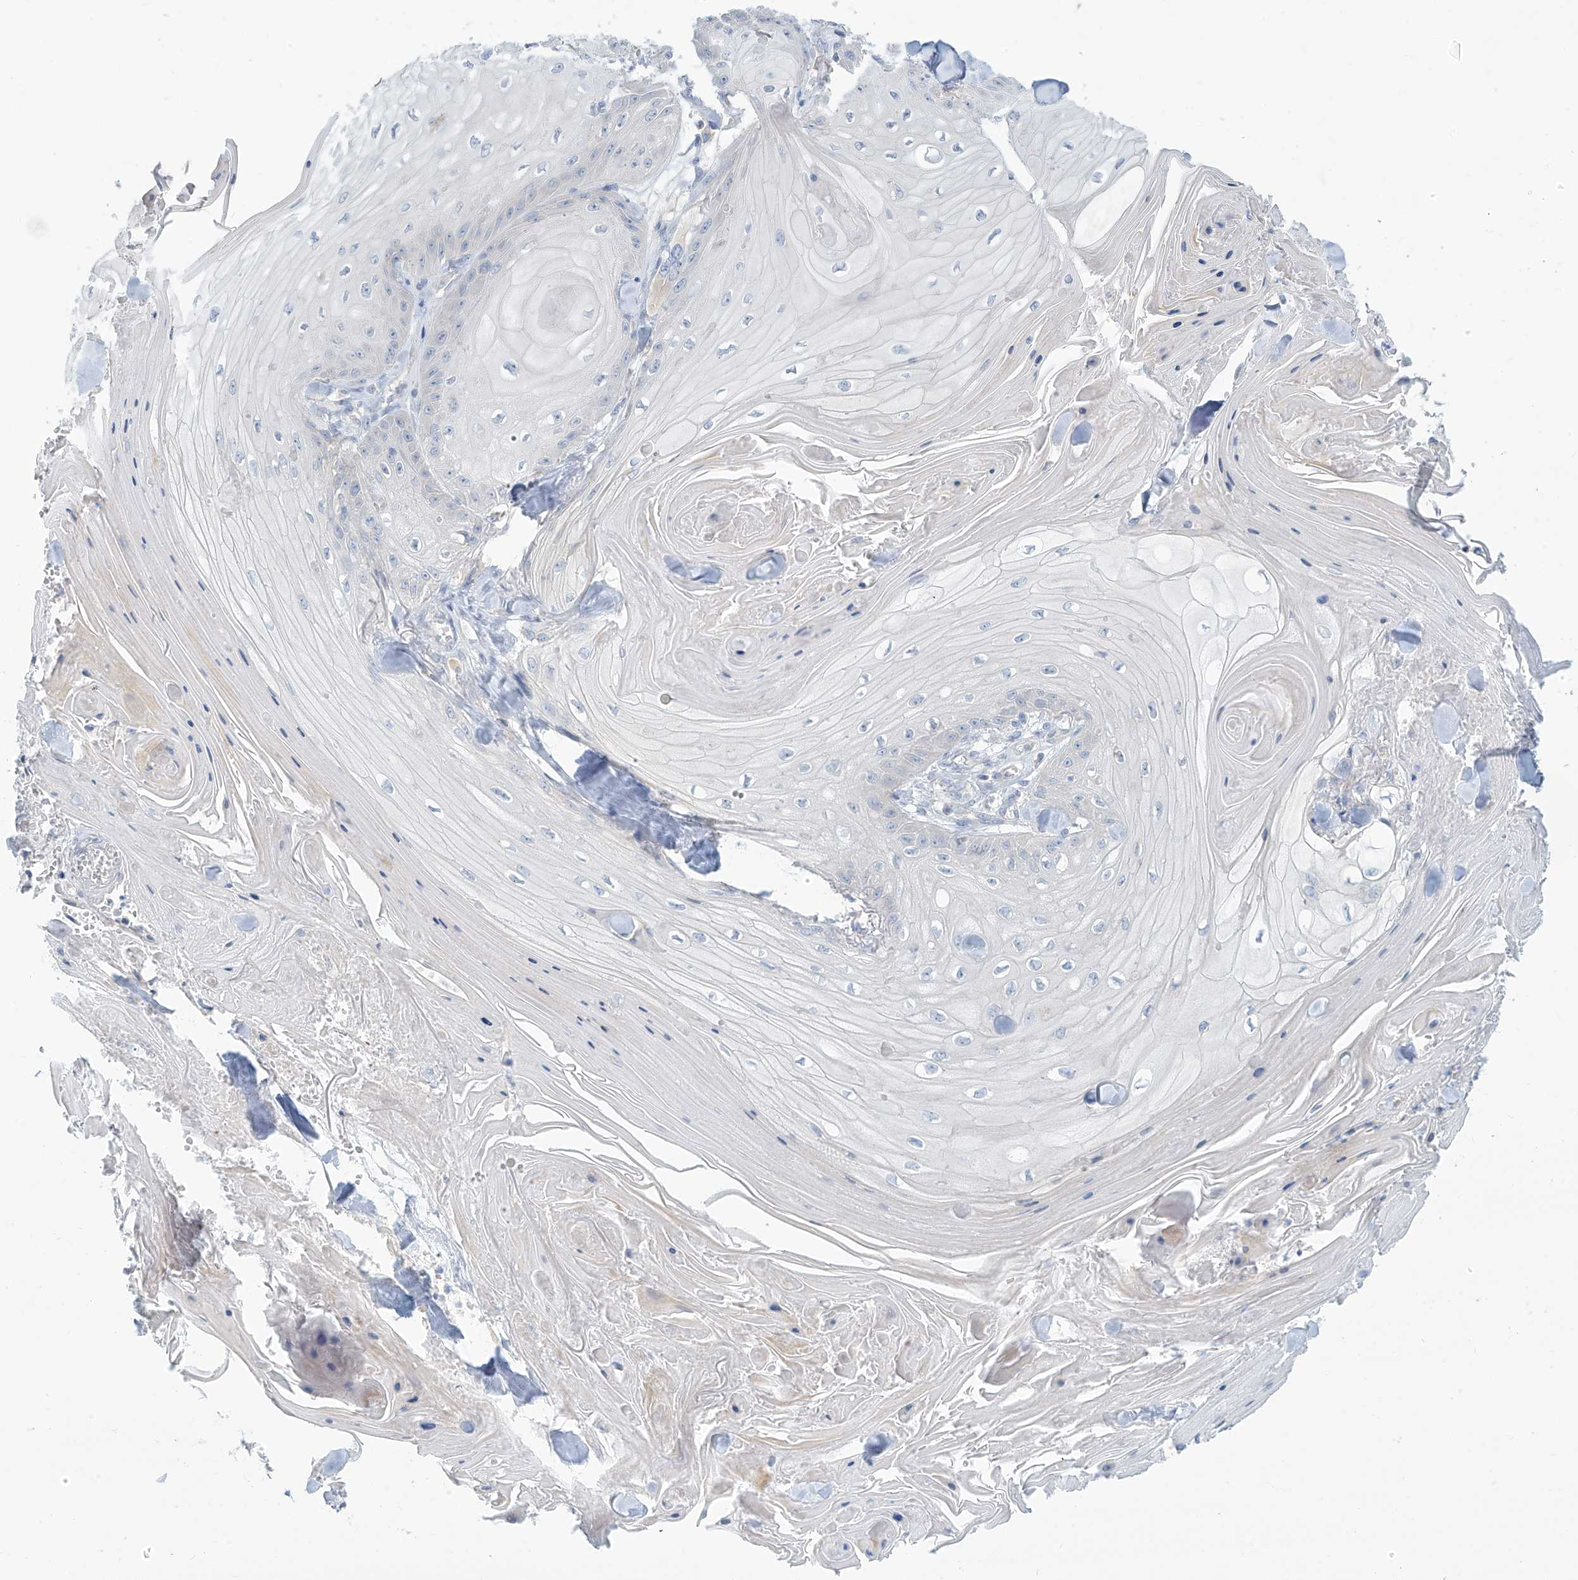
{"staining": {"intensity": "negative", "quantity": "none", "location": "none"}, "tissue": "skin cancer", "cell_type": "Tumor cells", "image_type": "cancer", "snomed": [{"axis": "morphology", "description": "Squamous cell carcinoma, NOS"}, {"axis": "topography", "description": "Skin"}], "caption": "Immunohistochemistry photomicrograph of neoplastic tissue: human squamous cell carcinoma (skin) stained with DAB (3,3'-diaminobenzidine) shows no significant protein expression in tumor cells. (DAB immunohistochemistry visualized using brightfield microscopy, high magnification).", "gene": "SLC6A12", "patient": {"sex": "male", "age": 74}}